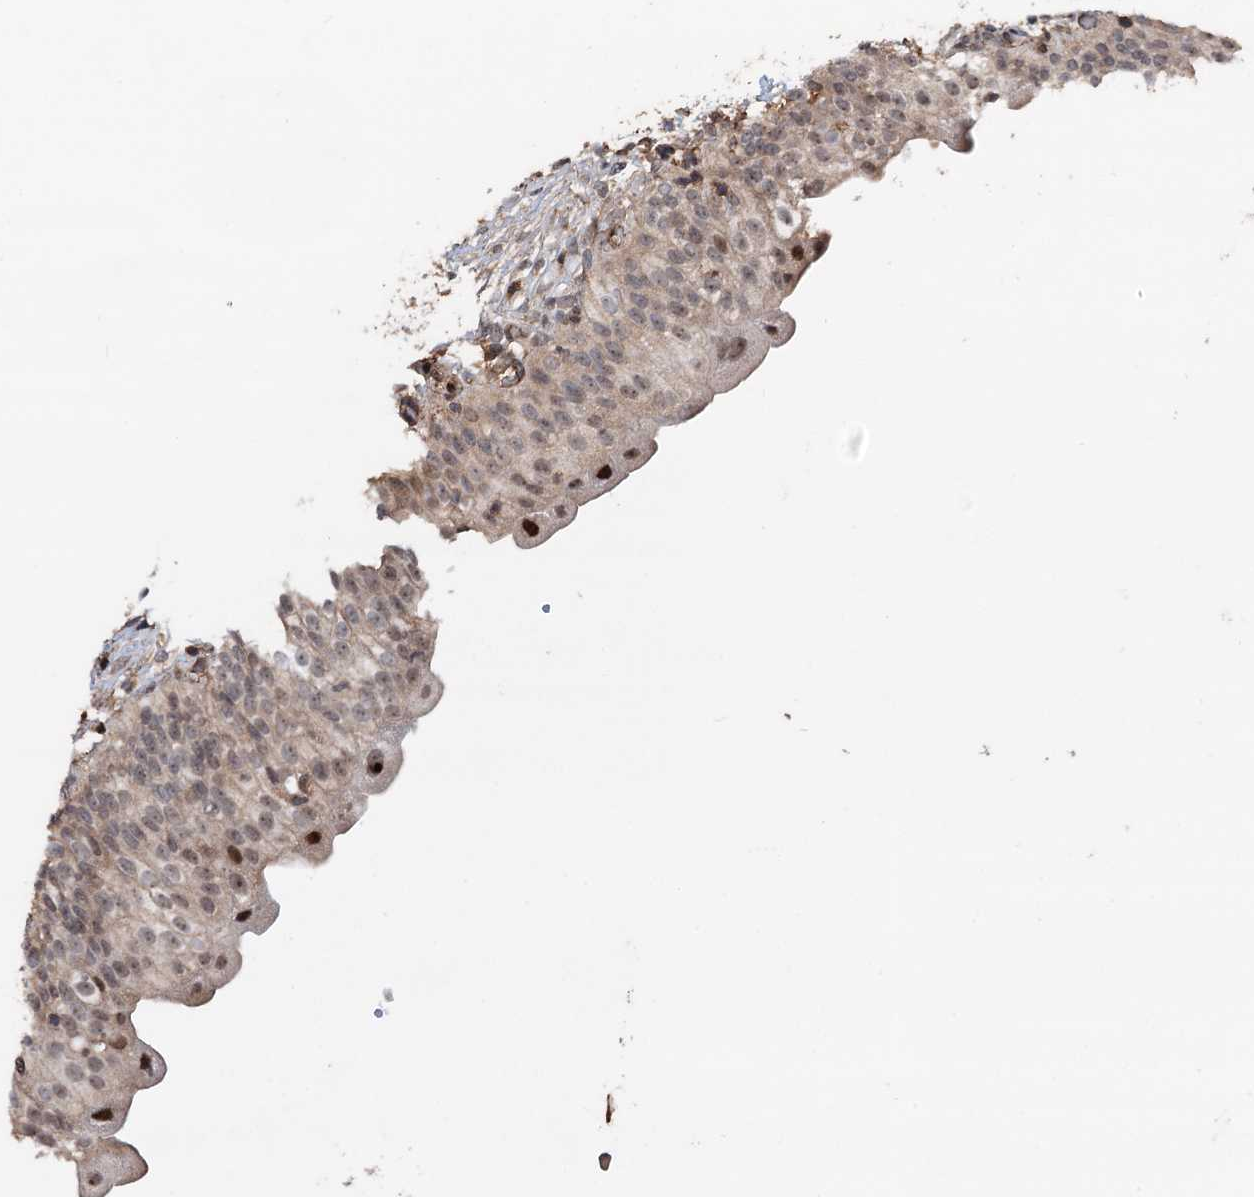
{"staining": {"intensity": "moderate", "quantity": "25%-75%", "location": "nuclear"}, "tissue": "urinary bladder", "cell_type": "Urothelial cells", "image_type": "normal", "snomed": [{"axis": "morphology", "description": "Normal tissue, NOS"}, {"axis": "topography", "description": "Urinary bladder"}], "caption": "Immunohistochemistry micrograph of unremarkable urinary bladder: urinary bladder stained using immunohistochemistry (IHC) shows medium levels of moderate protein expression localized specifically in the nuclear of urothelial cells, appearing as a nuclear brown color.", "gene": "TMA16", "patient": {"sex": "male", "age": 55}}